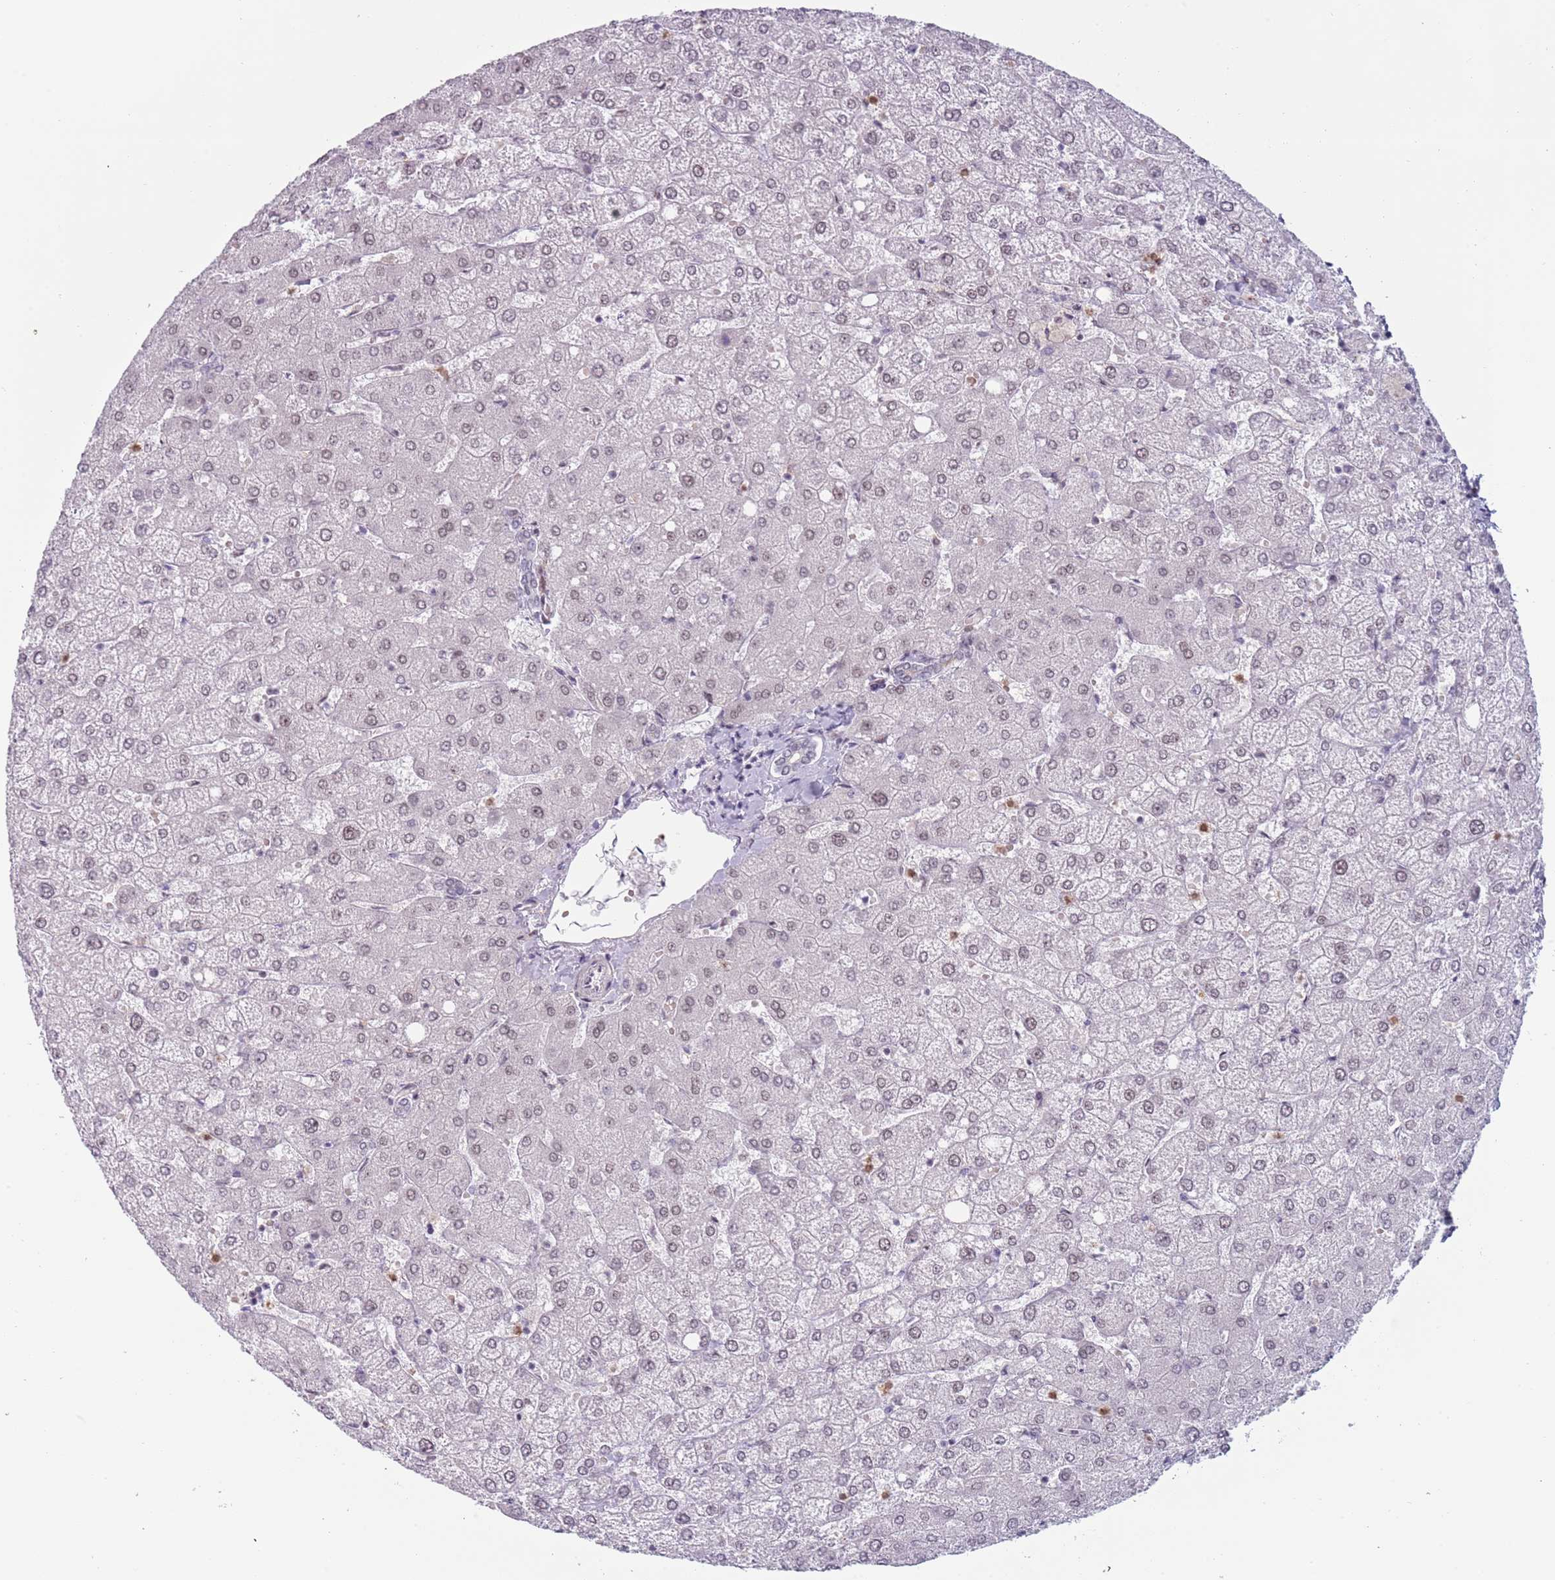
{"staining": {"intensity": "negative", "quantity": "none", "location": "none"}, "tissue": "liver", "cell_type": "Cholangiocytes", "image_type": "normal", "snomed": [{"axis": "morphology", "description": "Normal tissue, NOS"}, {"axis": "topography", "description": "Liver"}], "caption": "IHC histopathology image of unremarkable liver: human liver stained with DAB exhibits no significant protein expression in cholangiocytes. (DAB immunohistochemistry (IHC), high magnification).", "gene": "REXO4", "patient": {"sex": "female", "age": 54}}